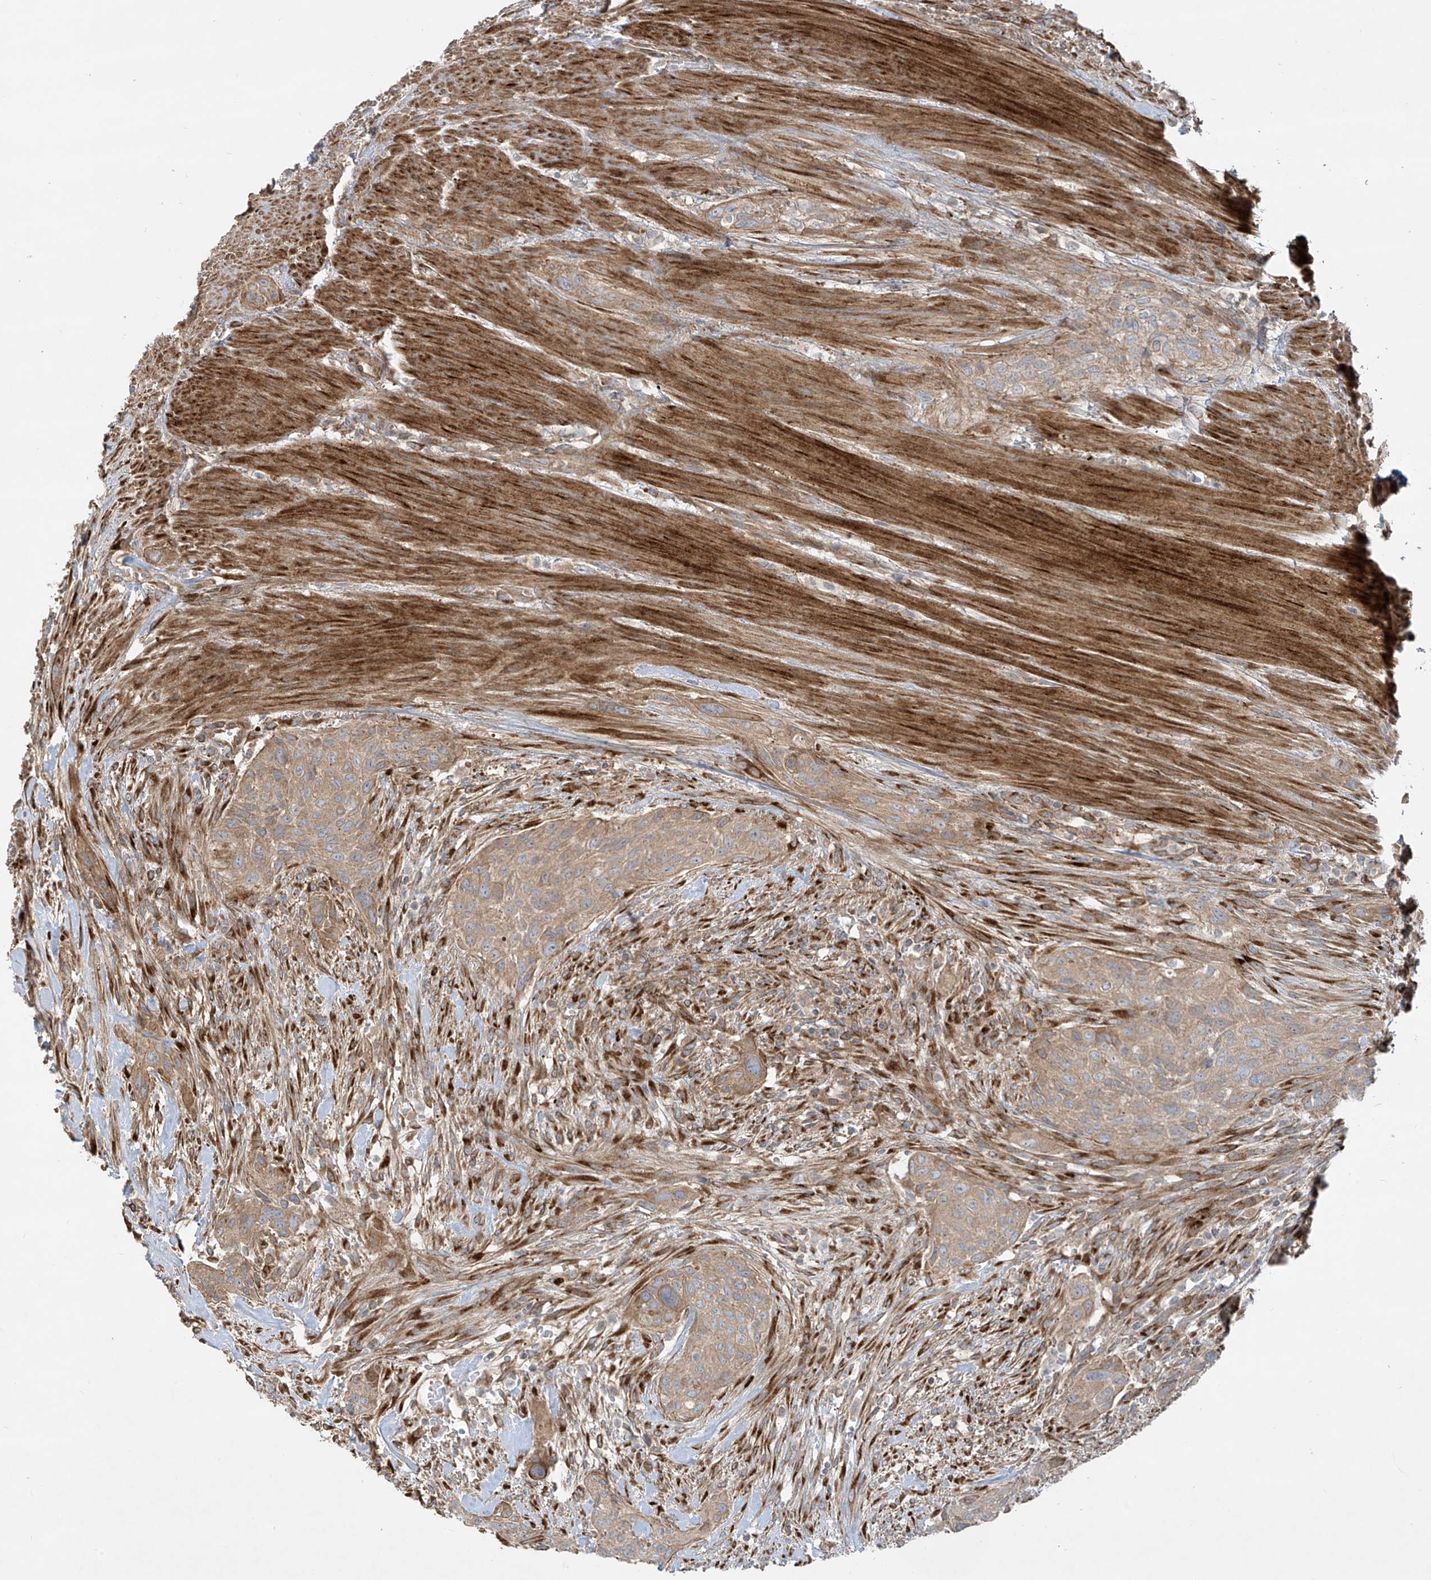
{"staining": {"intensity": "weak", "quantity": ">75%", "location": "cytoplasmic/membranous"}, "tissue": "urothelial cancer", "cell_type": "Tumor cells", "image_type": "cancer", "snomed": [{"axis": "morphology", "description": "Urothelial carcinoma, High grade"}, {"axis": "topography", "description": "Urinary bladder"}], "caption": "Human urothelial cancer stained with a brown dye demonstrates weak cytoplasmic/membranous positive positivity in approximately >75% of tumor cells.", "gene": "DDIT4", "patient": {"sex": "male", "age": 35}}